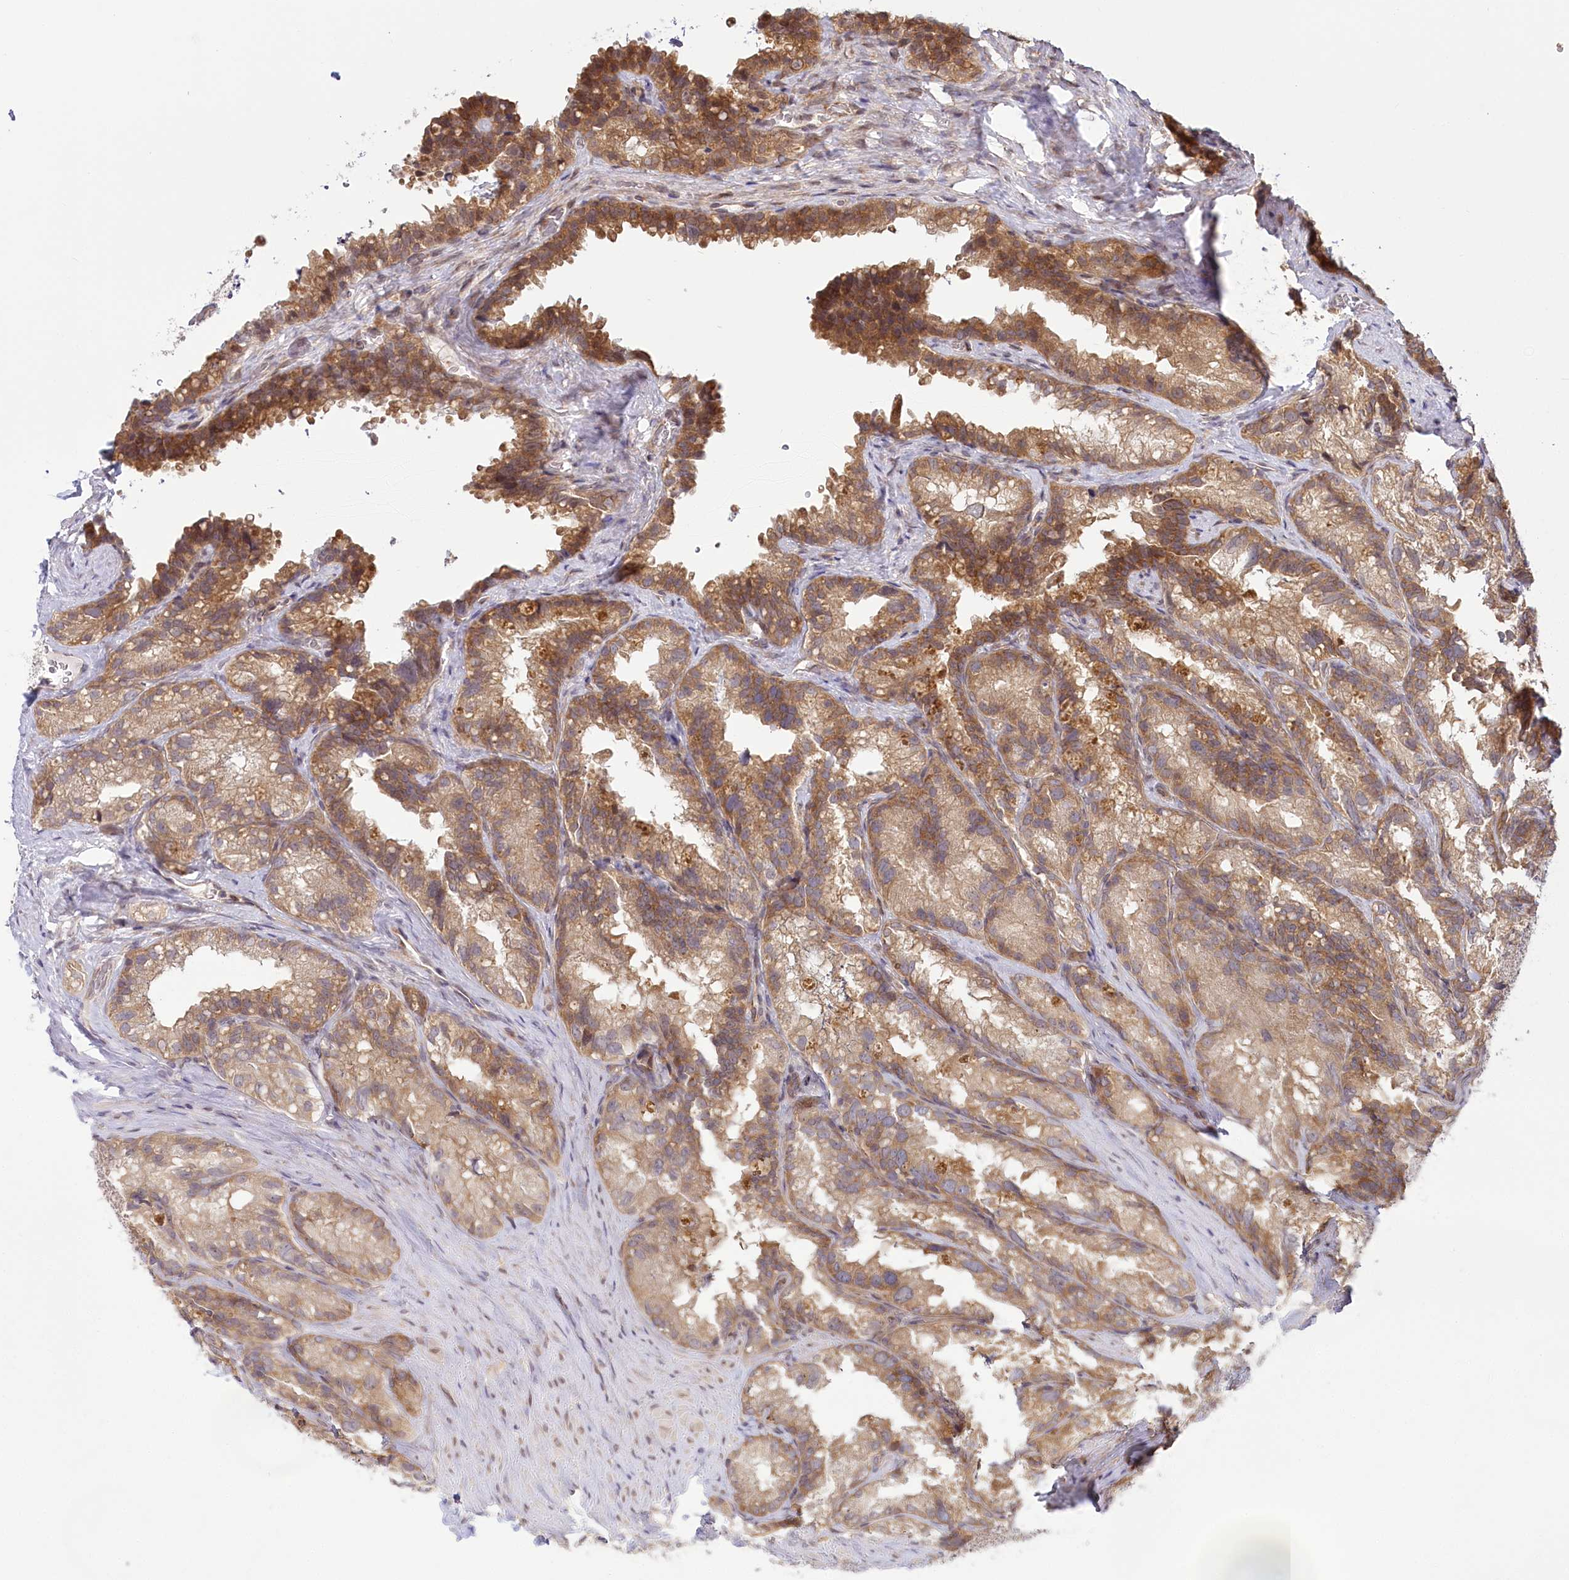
{"staining": {"intensity": "moderate", "quantity": ">75%", "location": "cytoplasmic/membranous"}, "tissue": "seminal vesicle", "cell_type": "Glandular cells", "image_type": "normal", "snomed": [{"axis": "morphology", "description": "Normal tissue, NOS"}, {"axis": "topography", "description": "Seminal veicle"}], "caption": "Immunohistochemistry staining of benign seminal vesicle, which reveals medium levels of moderate cytoplasmic/membranous positivity in approximately >75% of glandular cells indicating moderate cytoplasmic/membranous protein staining. The staining was performed using DAB (brown) for protein detection and nuclei were counterstained in hematoxylin (blue).", "gene": "CEP70", "patient": {"sex": "male", "age": 60}}